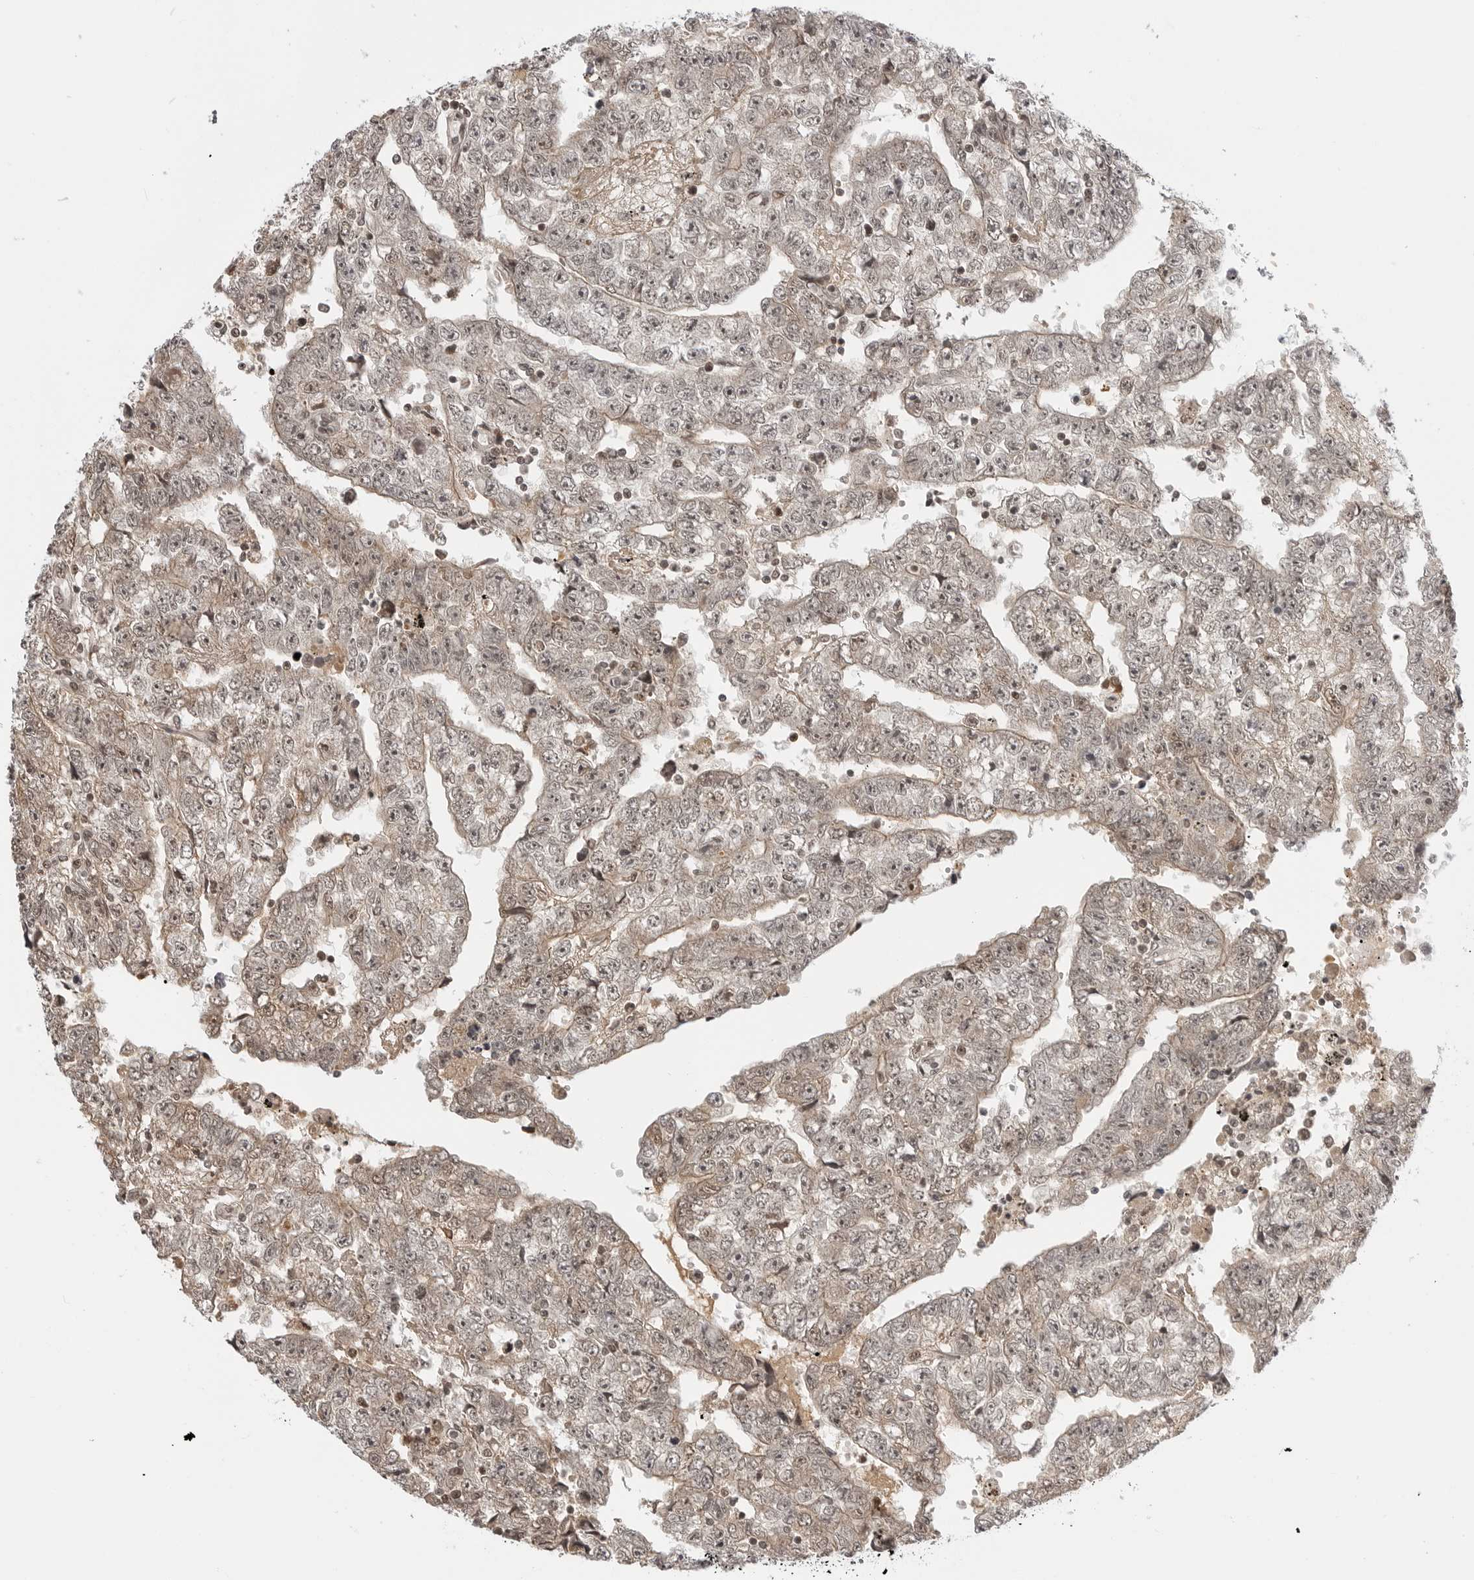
{"staining": {"intensity": "weak", "quantity": ">75%", "location": "cytoplasmic/membranous,nuclear"}, "tissue": "testis cancer", "cell_type": "Tumor cells", "image_type": "cancer", "snomed": [{"axis": "morphology", "description": "Carcinoma, Embryonal, NOS"}, {"axis": "topography", "description": "Testis"}], "caption": "Immunohistochemistry (DAB) staining of human testis cancer (embryonal carcinoma) displays weak cytoplasmic/membranous and nuclear protein positivity in about >75% of tumor cells. (DAB (3,3'-diaminobenzidine) IHC, brown staining for protein, blue staining for nuclei).", "gene": "C8orf33", "patient": {"sex": "male", "age": 25}}